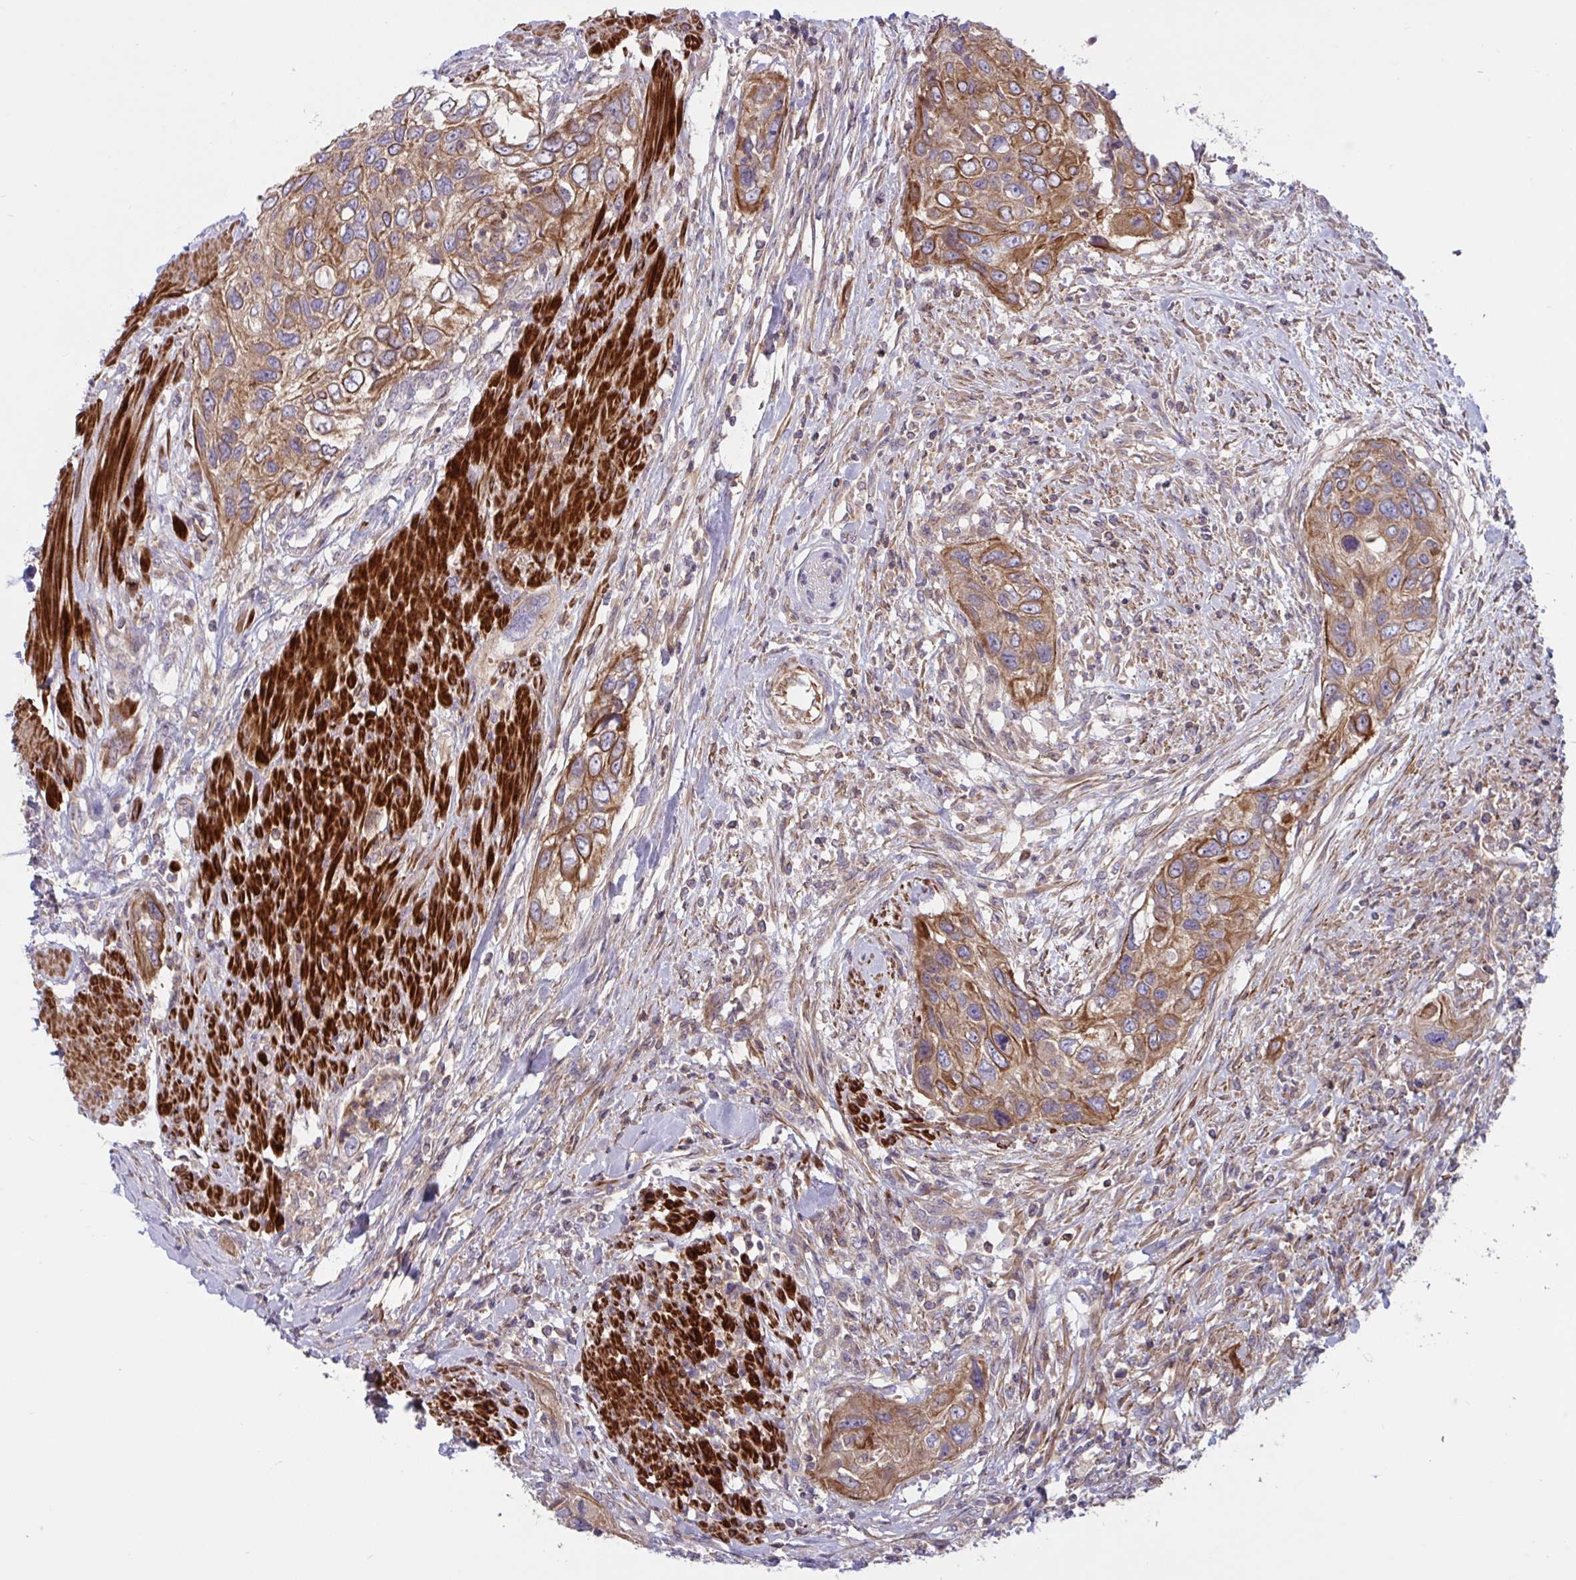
{"staining": {"intensity": "moderate", "quantity": ">75%", "location": "cytoplasmic/membranous"}, "tissue": "urothelial cancer", "cell_type": "Tumor cells", "image_type": "cancer", "snomed": [{"axis": "morphology", "description": "Urothelial carcinoma, High grade"}, {"axis": "topography", "description": "Urinary bladder"}], "caption": "Urothelial cancer stained with DAB immunohistochemistry (IHC) demonstrates medium levels of moderate cytoplasmic/membranous staining in about >75% of tumor cells.", "gene": "TANK", "patient": {"sex": "female", "age": 60}}